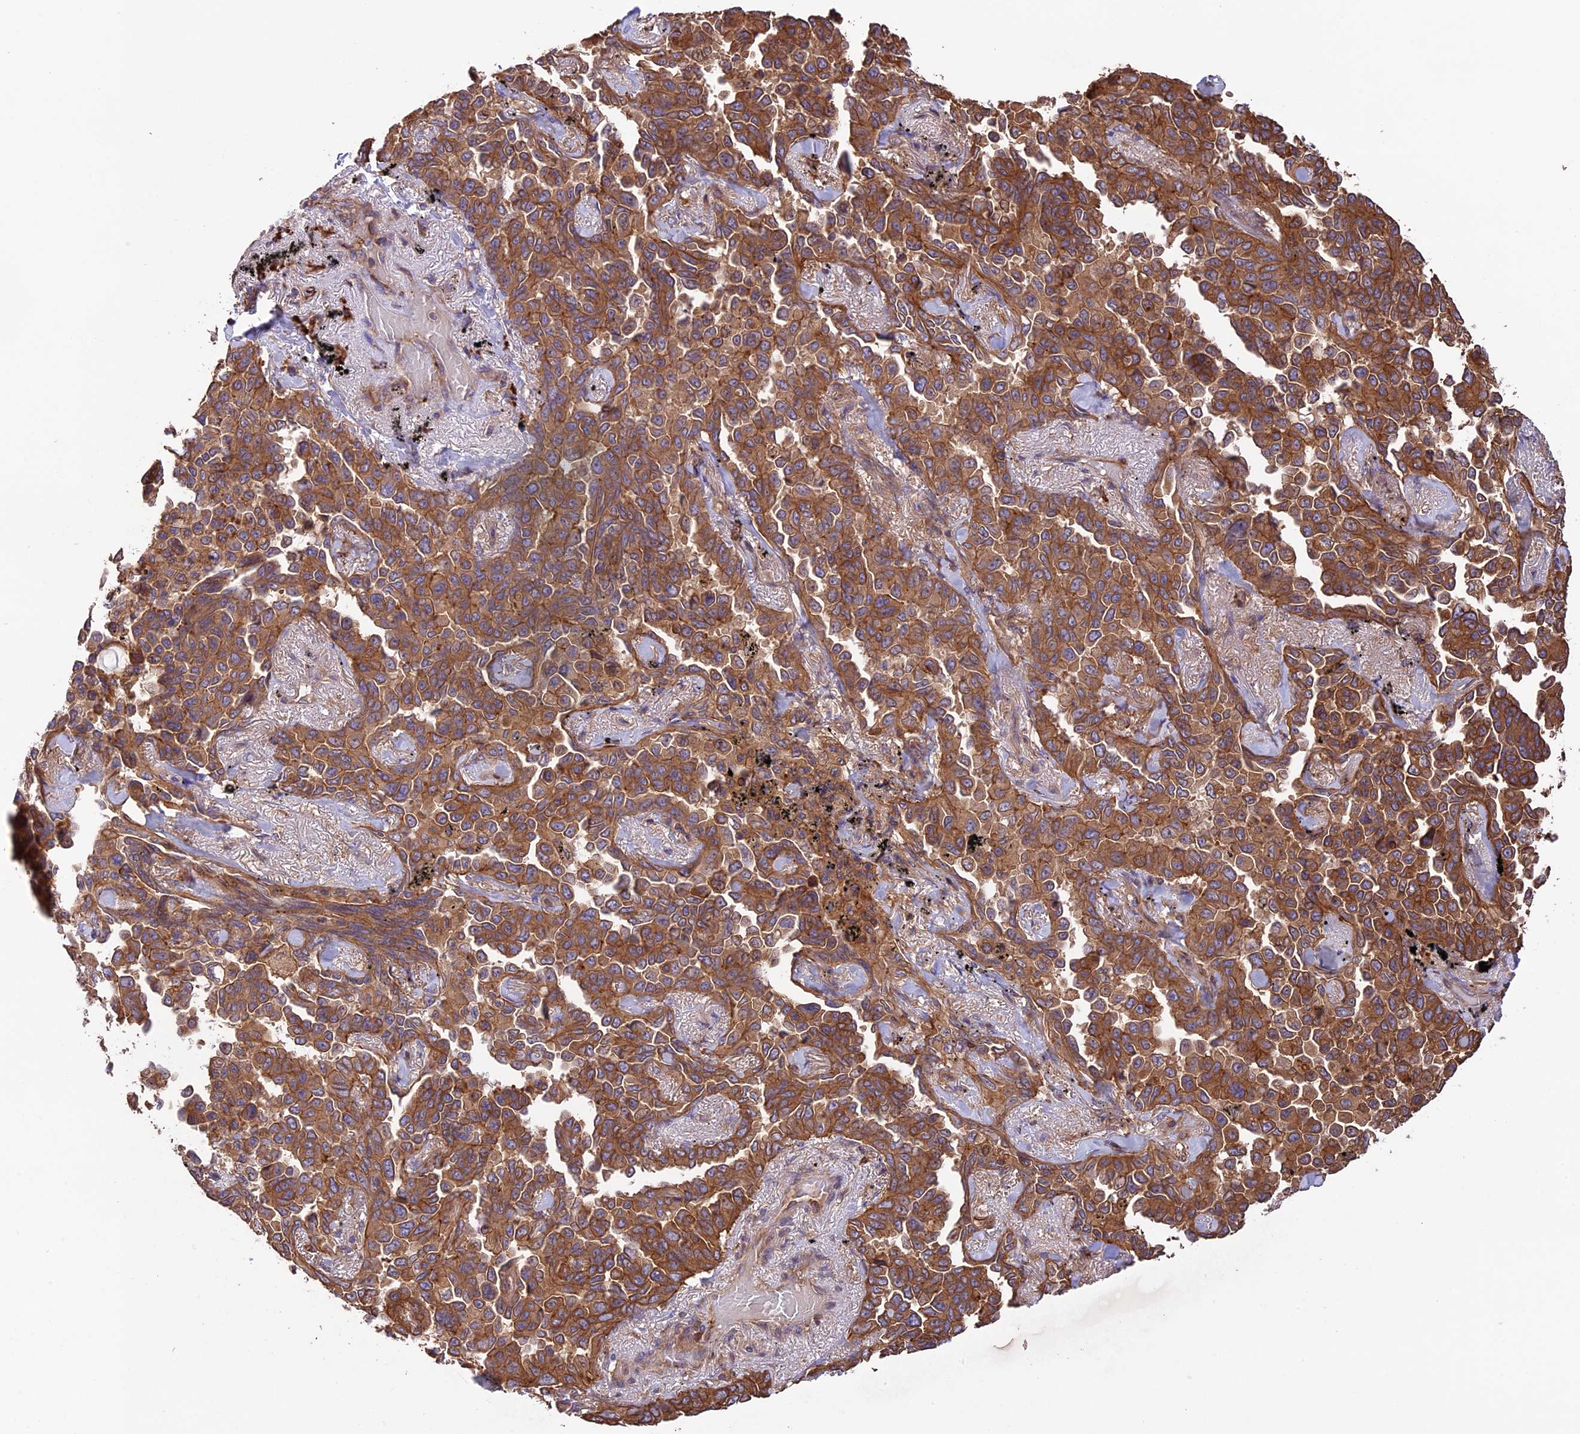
{"staining": {"intensity": "moderate", "quantity": ">75%", "location": "cytoplasmic/membranous"}, "tissue": "lung cancer", "cell_type": "Tumor cells", "image_type": "cancer", "snomed": [{"axis": "morphology", "description": "Adenocarcinoma, NOS"}, {"axis": "topography", "description": "Lung"}], "caption": "This is an image of immunohistochemistry staining of lung cancer, which shows moderate staining in the cytoplasmic/membranous of tumor cells.", "gene": "GAS8", "patient": {"sex": "female", "age": 67}}